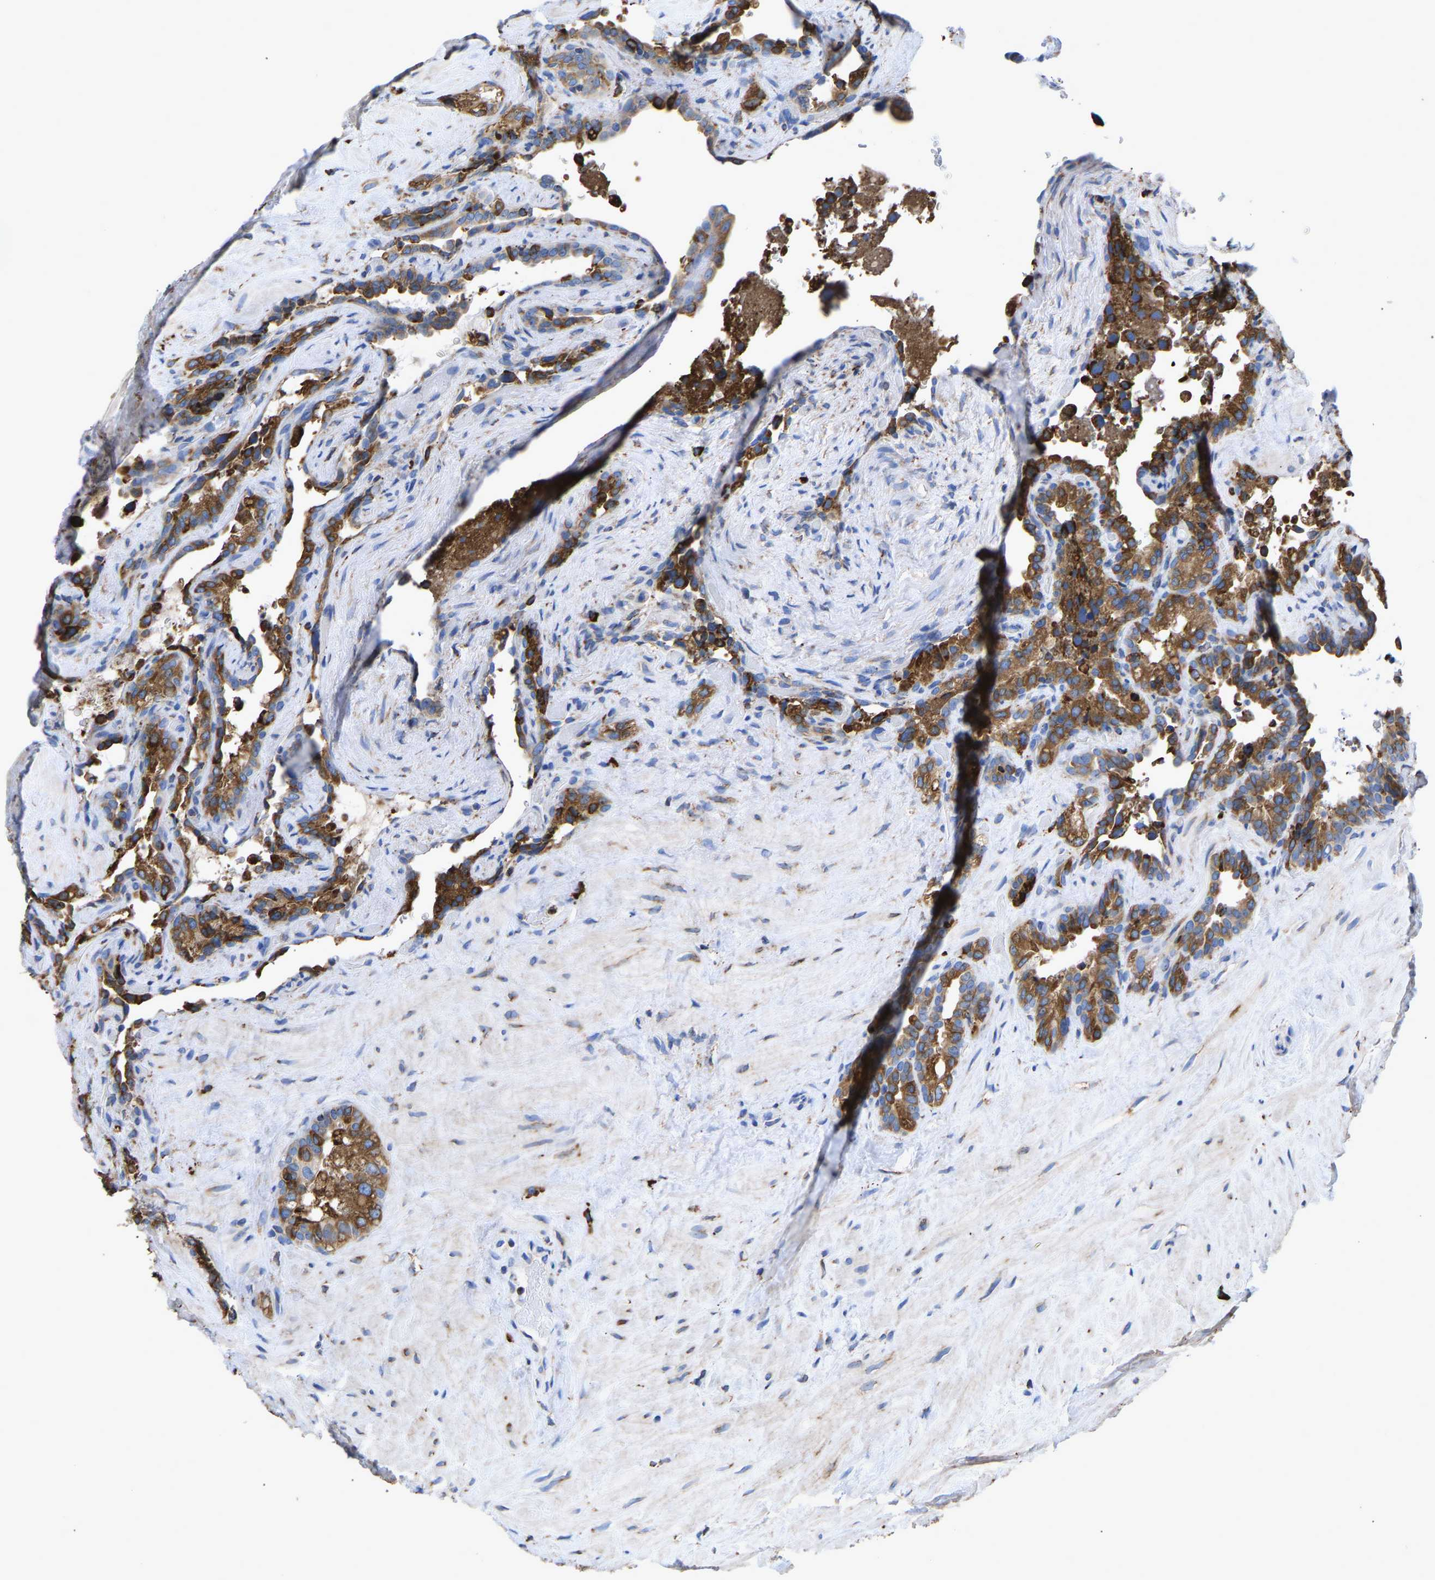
{"staining": {"intensity": "strong", "quantity": ">75%", "location": "cytoplasmic/membranous"}, "tissue": "seminal vesicle", "cell_type": "Glandular cells", "image_type": "normal", "snomed": [{"axis": "morphology", "description": "Normal tissue, NOS"}, {"axis": "topography", "description": "Seminal veicle"}], "caption": "High-magnification brightfield microscopy of unremarkable seminal vesicle stained with DAB (3,3'-diaminobenzidine) (brown) and counterstained with hematoxylin (blue). glandular cells exhibit strong cytoplasmic/membranous expression is seen in about>75% of cells. The protein of interest is shown in brown color, while the nuclei are stained blue.", "gene": "P4HB", "patient": {"sex": "male", "age": 68}}